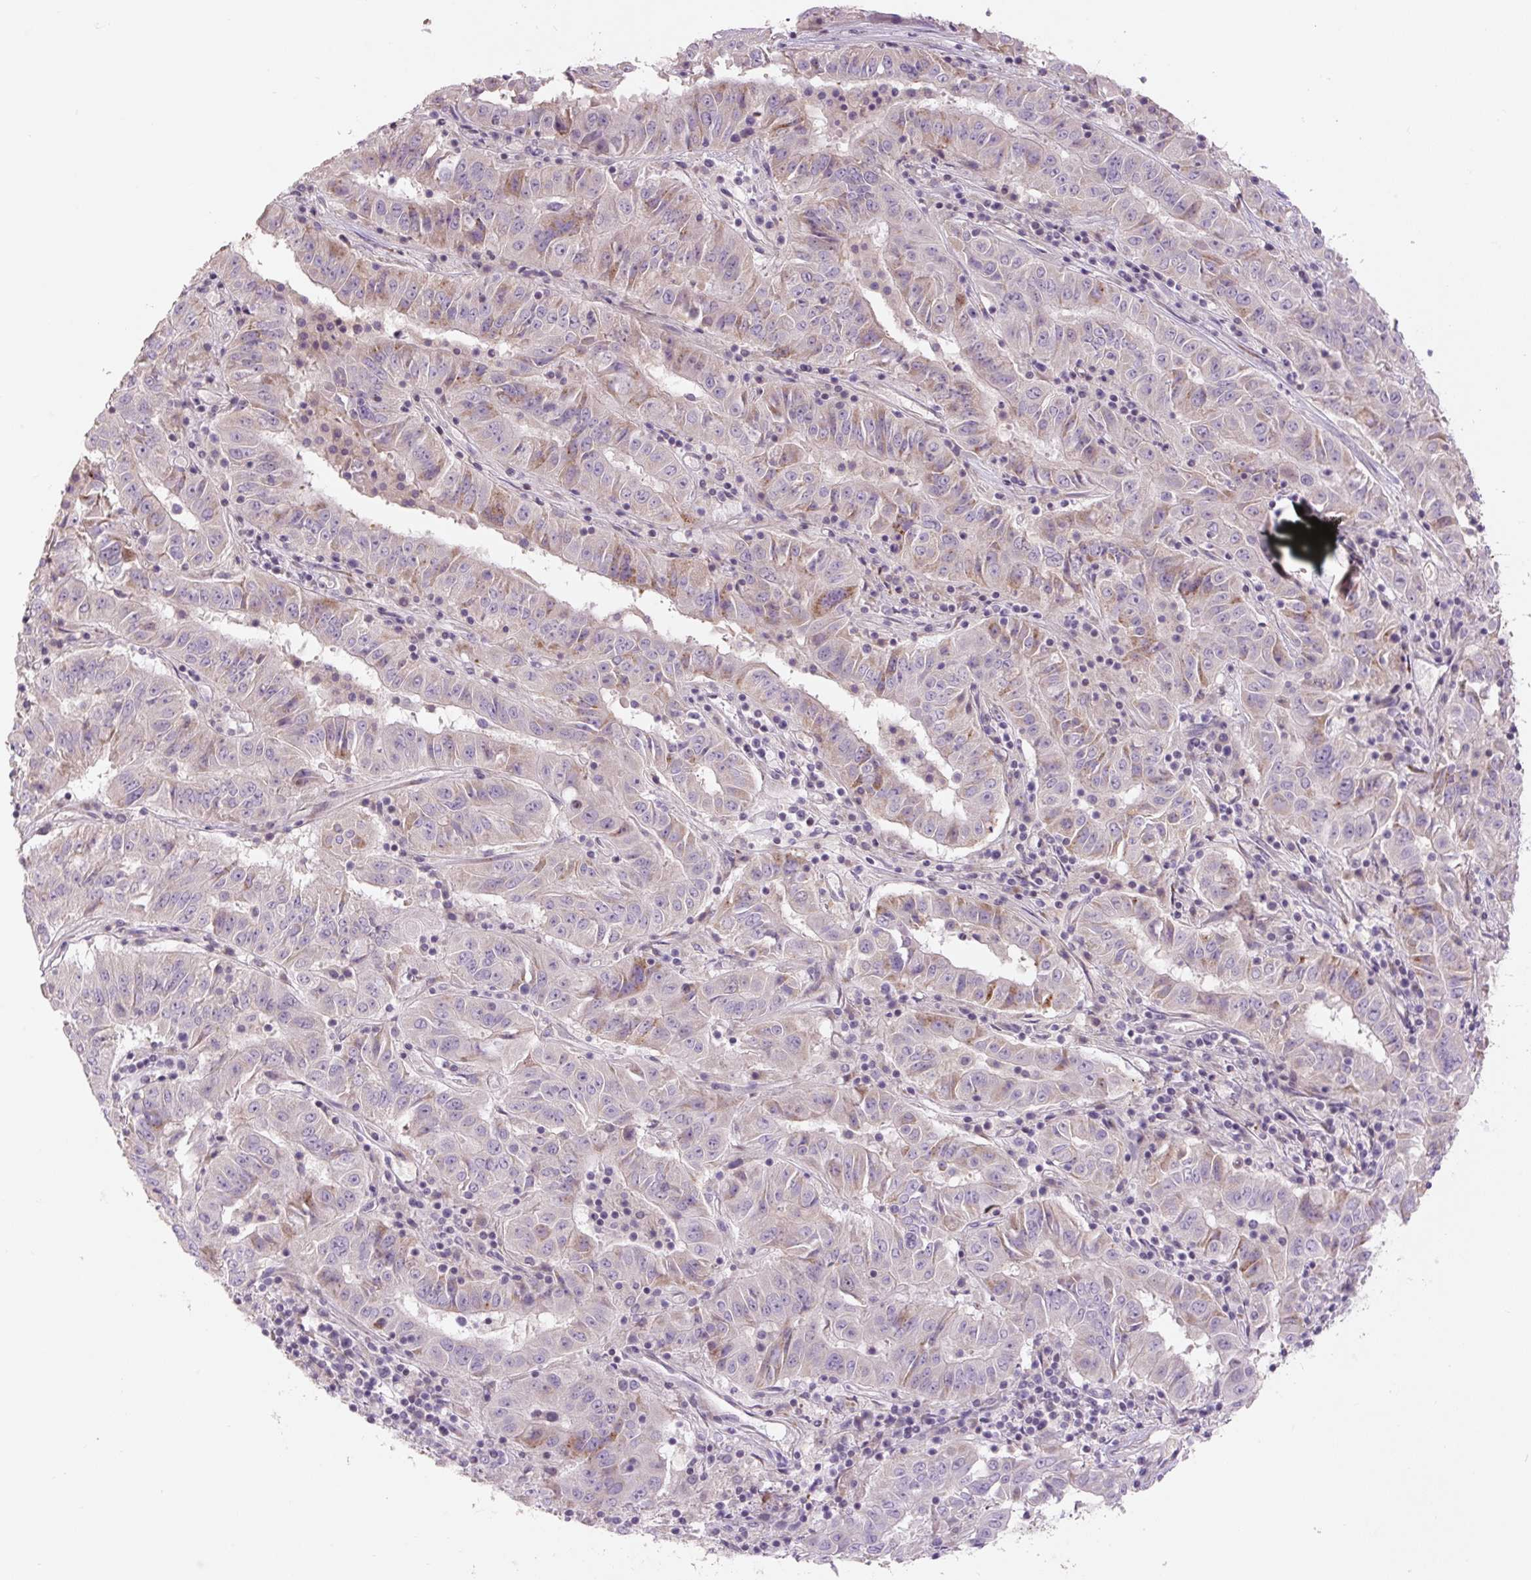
{"staining": {"intensity": "moderate", "quantity": "<25%", "location": "cytoplasmic/membranous"}, "tissue": "pancreatic cancer", "cell_type": "Tumor cells", "image_type": "cancer", "snomed": [{"axis": "morphology", "description": "Adenocarcinoma, NOS"}, {"axis": "topography", "description": "Pancreas"}], "caption": "A brown stain shows moderate cytoplasmic/membranous expression of a protein in human pancreatic adenocarcinoma tumor cells.", "gene": "TMEM100", "patient": {"sex": "male", "age": 63}}